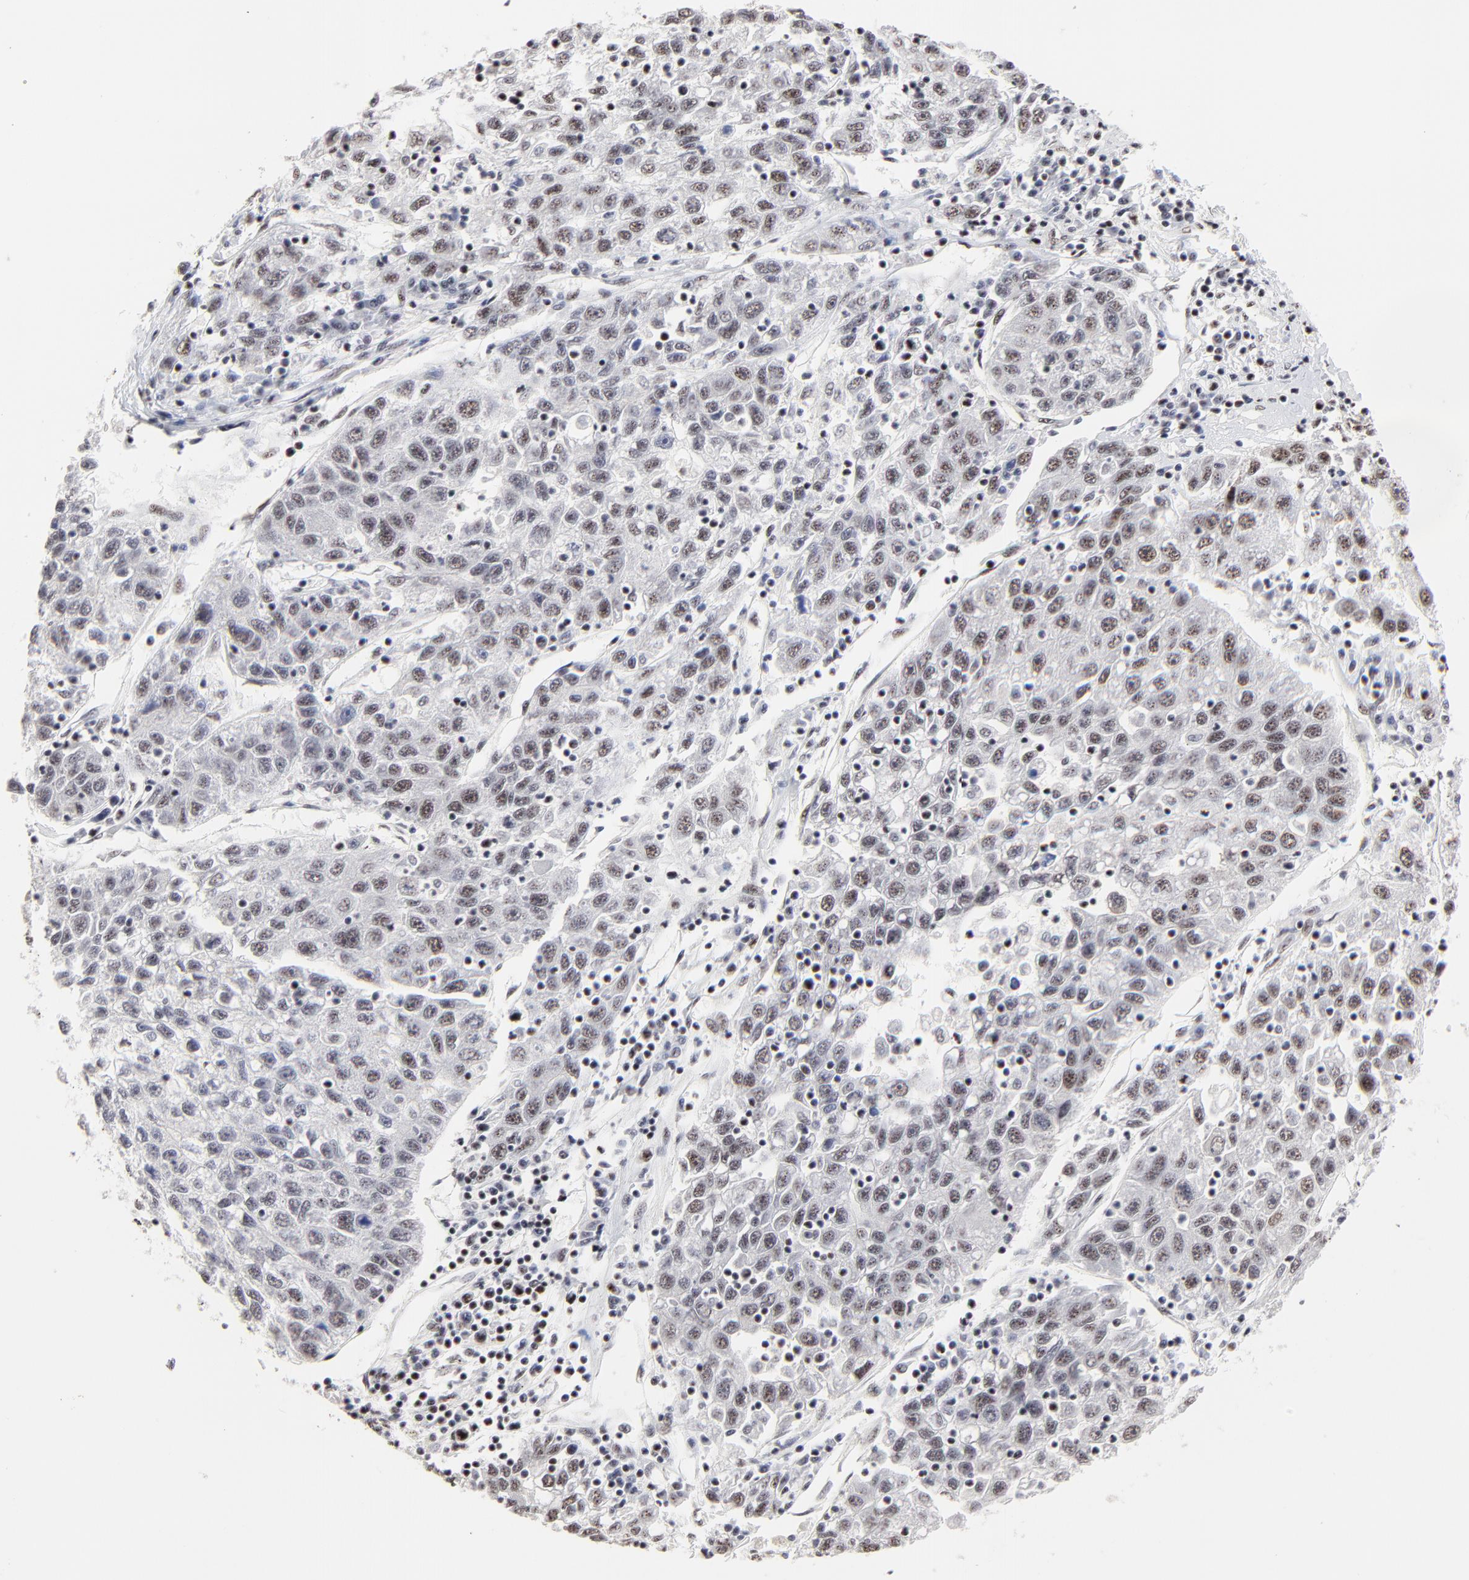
{"staining": {"intensity": "weak", "quantity": "25%-75%", "location": "nuclear"}, "tissue": "liver cancer", "cell_type": "Tumor cells", "image_type": "cancer", "snomed": [{"axis": "morphology", "description": "Carcinoma, Hepatocellular, NOS"}, {"axis": "topography", "description": "Liver"}], "caption": "Protein expression analysis of liver cancer demonstrates weak nuclear expression in about 25%-75% of tumor cells.", "gene": "MBD4", "patient": {"sex": "male", "age": 49}}